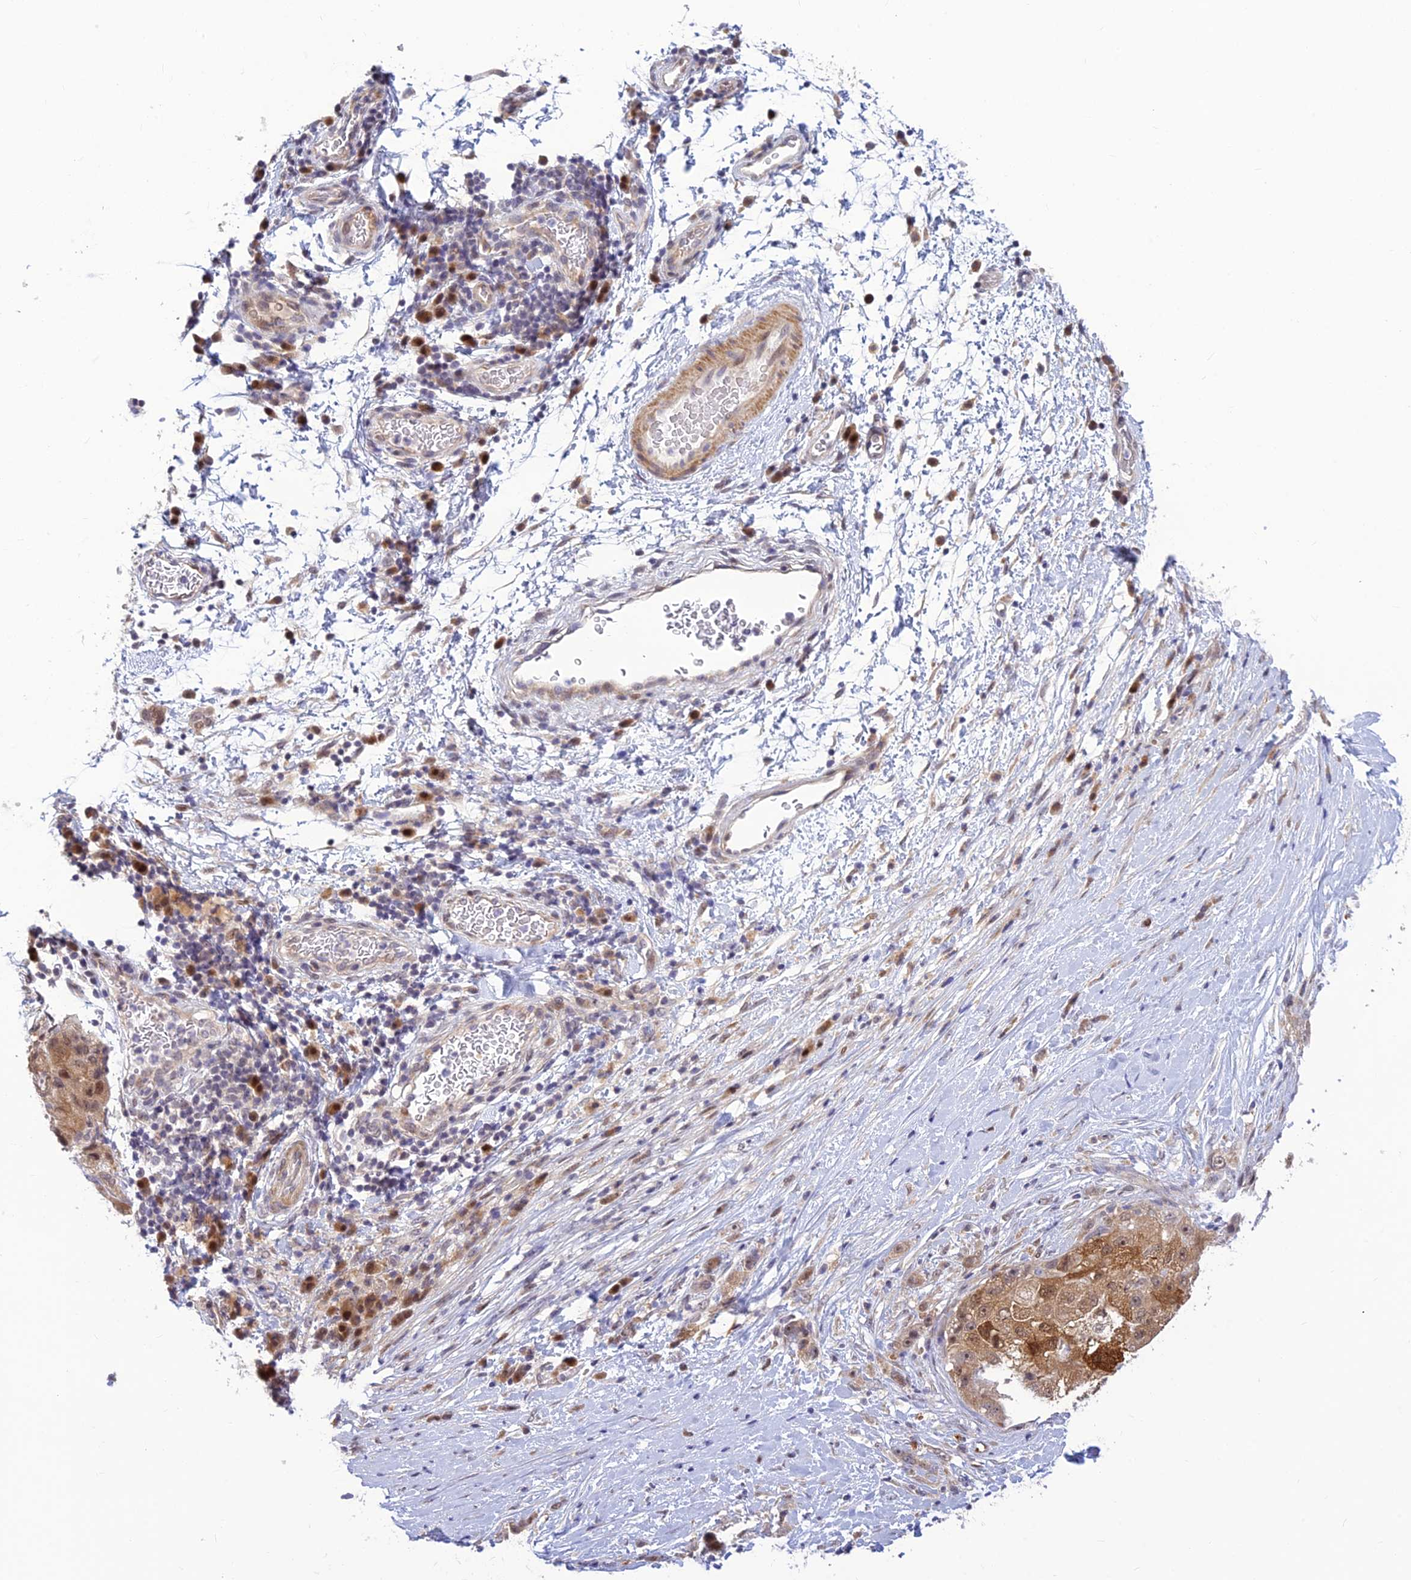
{"staining": {"intensity": "moderate", "quantity": ">75%", "location": "cytoplasmic/membranous"}, "tissue": "liver cancer", "cell_type": "Tumor cells", "image_type": "cancer", "snomed": [{"axis": "morphology", "description": "Carcinoma, Hepatocellular, NOS"}, {"axis": "topography", "description": "Liver"}], "caption": "Immunohistochemistry (IHC) histopathology image of neoplastic tissue: human liver hepatocellular carcinoma stained using IHC reveals medium levels of moderate protein expression localized specifically in the cytoplasmic/membranous of tumor cells, appearing as a cytoplasmic/membranous brown color.", "gene": "ASPDH", "patient": {"sex": "male", "age": 80}}